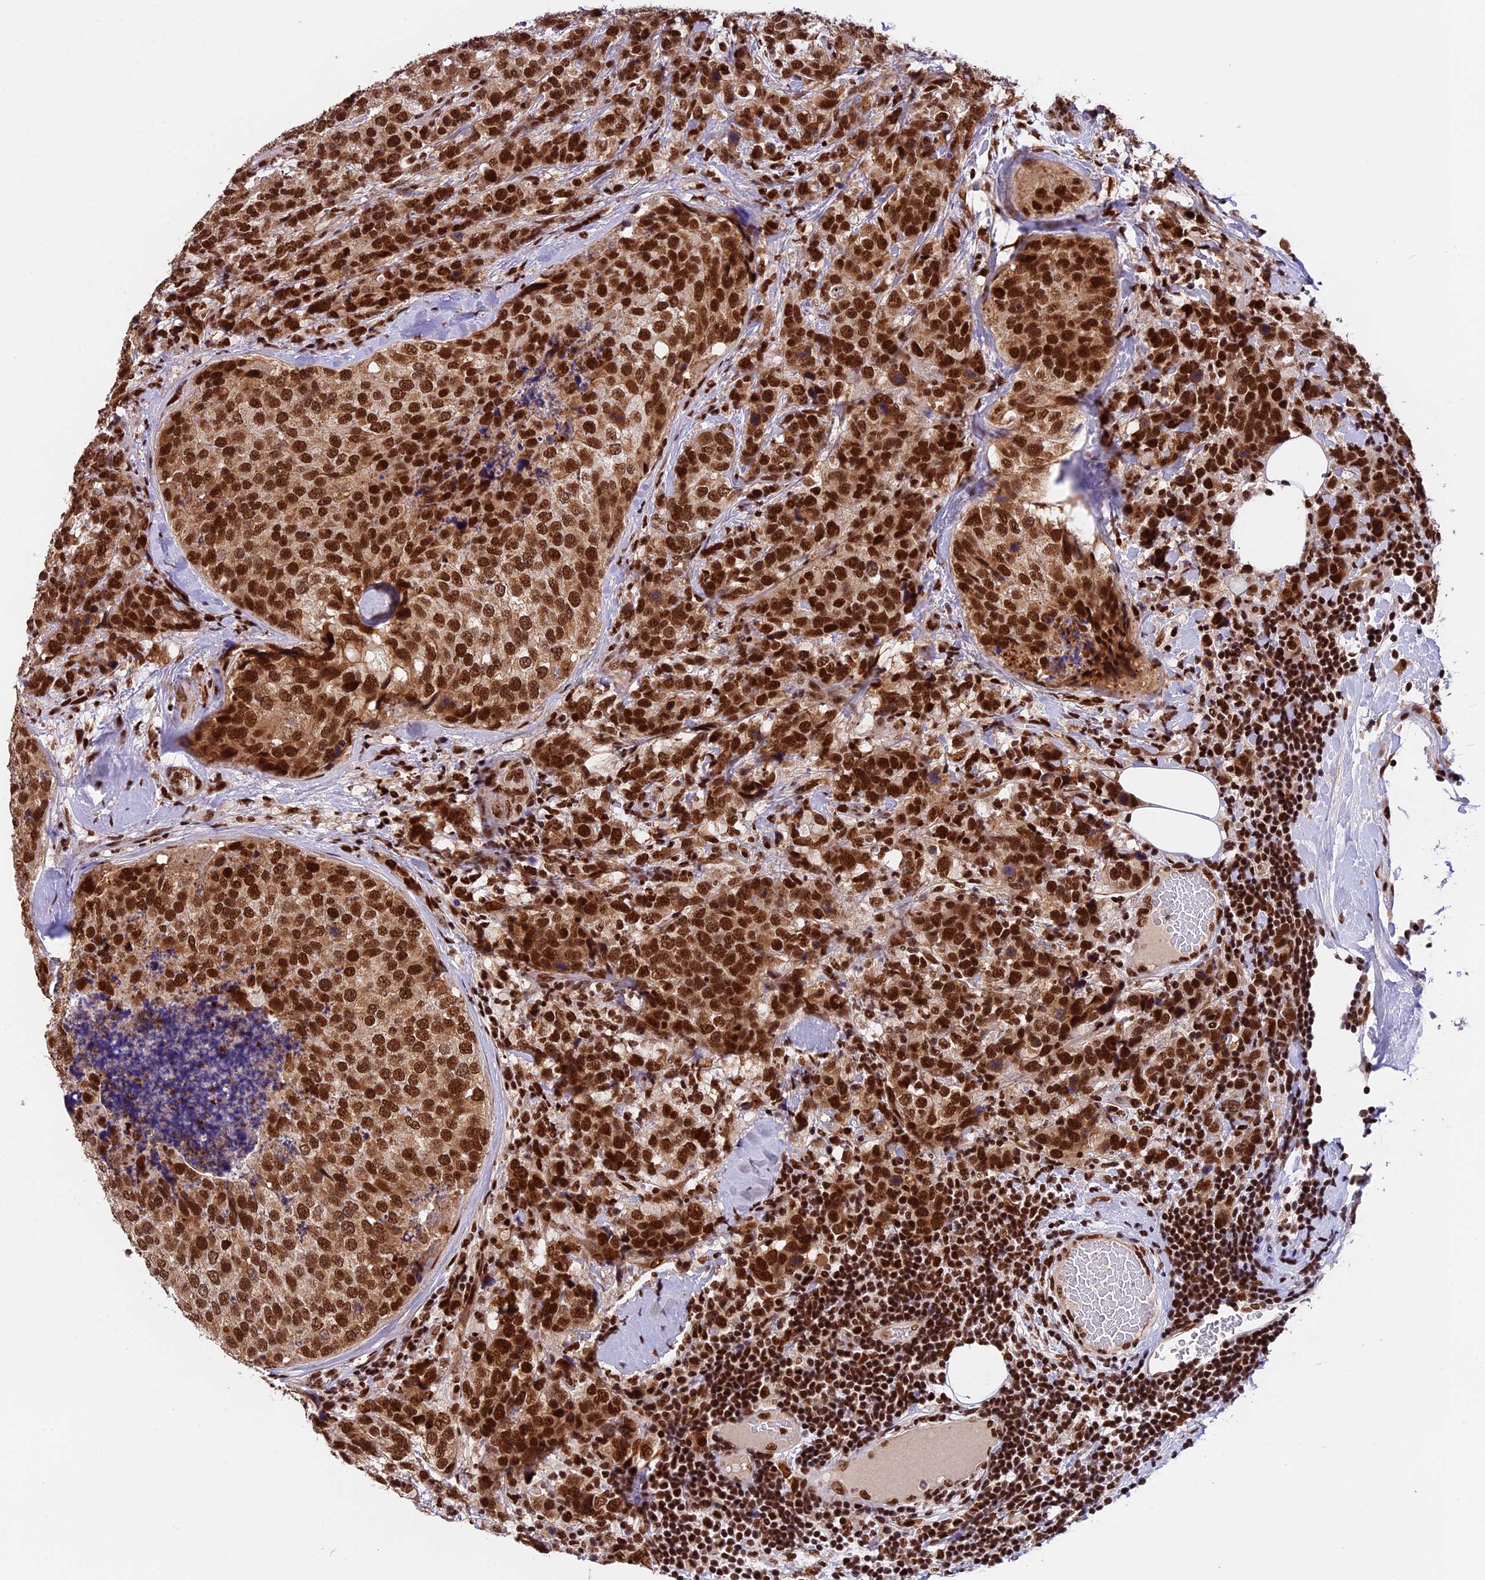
{"staining": {"intensity": "strong", "quantity": ">75%", "location": "nuclear"}, "tissue": "breast cancer", "cell_type": "Tumor cells", "image_type": "cancer", "snomed": [{"axis": "morphology", "description": "Lobular carcinoma"}, {"axis": "topography", "description": "Breast"}], "caption": "Immunohistochemistry histopathology image of neoplastic tissue: breast cancer (lobular carcinoma) stained using immunohistochemistry (IHC) shows high levels of strong protein expression localized specifically in the nuclear of tumor cells, appearing as a nuclear brown color.", "gene": "RAMAC", "patient": {"sex": "female", "age": 59}}